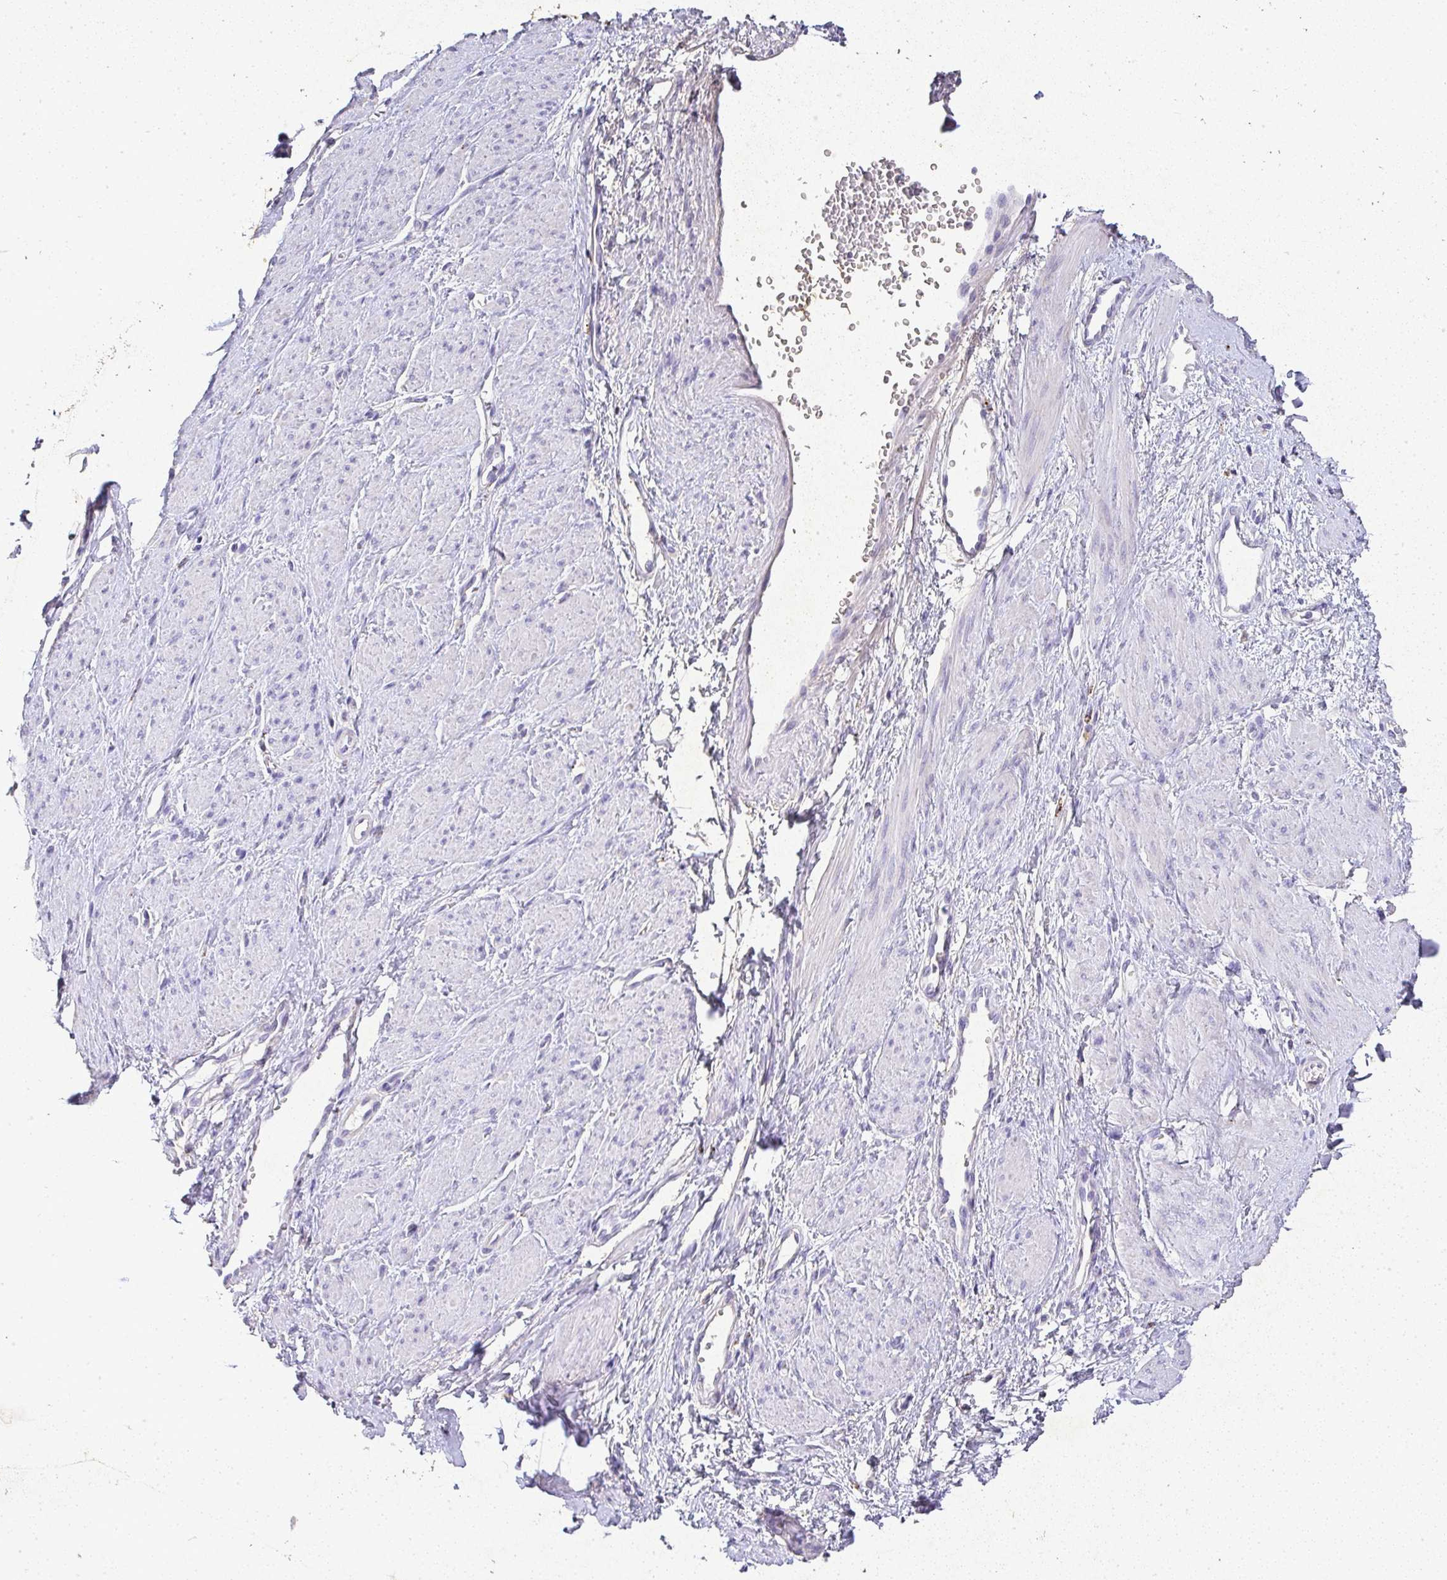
{"staining": {"intensity": "negative", "quantity": "none", "location": "none"}, "tissue": "smooth muscle", "cell_type": "Smooth muscle cells", "image_type": "normal", "snomed": [{"axis": "morphology", "description": "Normal tissue, NOS"}, {"axis": "topography", "description": "Smooth muscle"}, {"axis": "topography", "description": "Uterus"}], "caption": "Smooth muscle stained for a protein using IHC exhibits no staining smooth muscle cells.", "gene": "RPS2", "patient": {"sex": "female", "age": 39}}